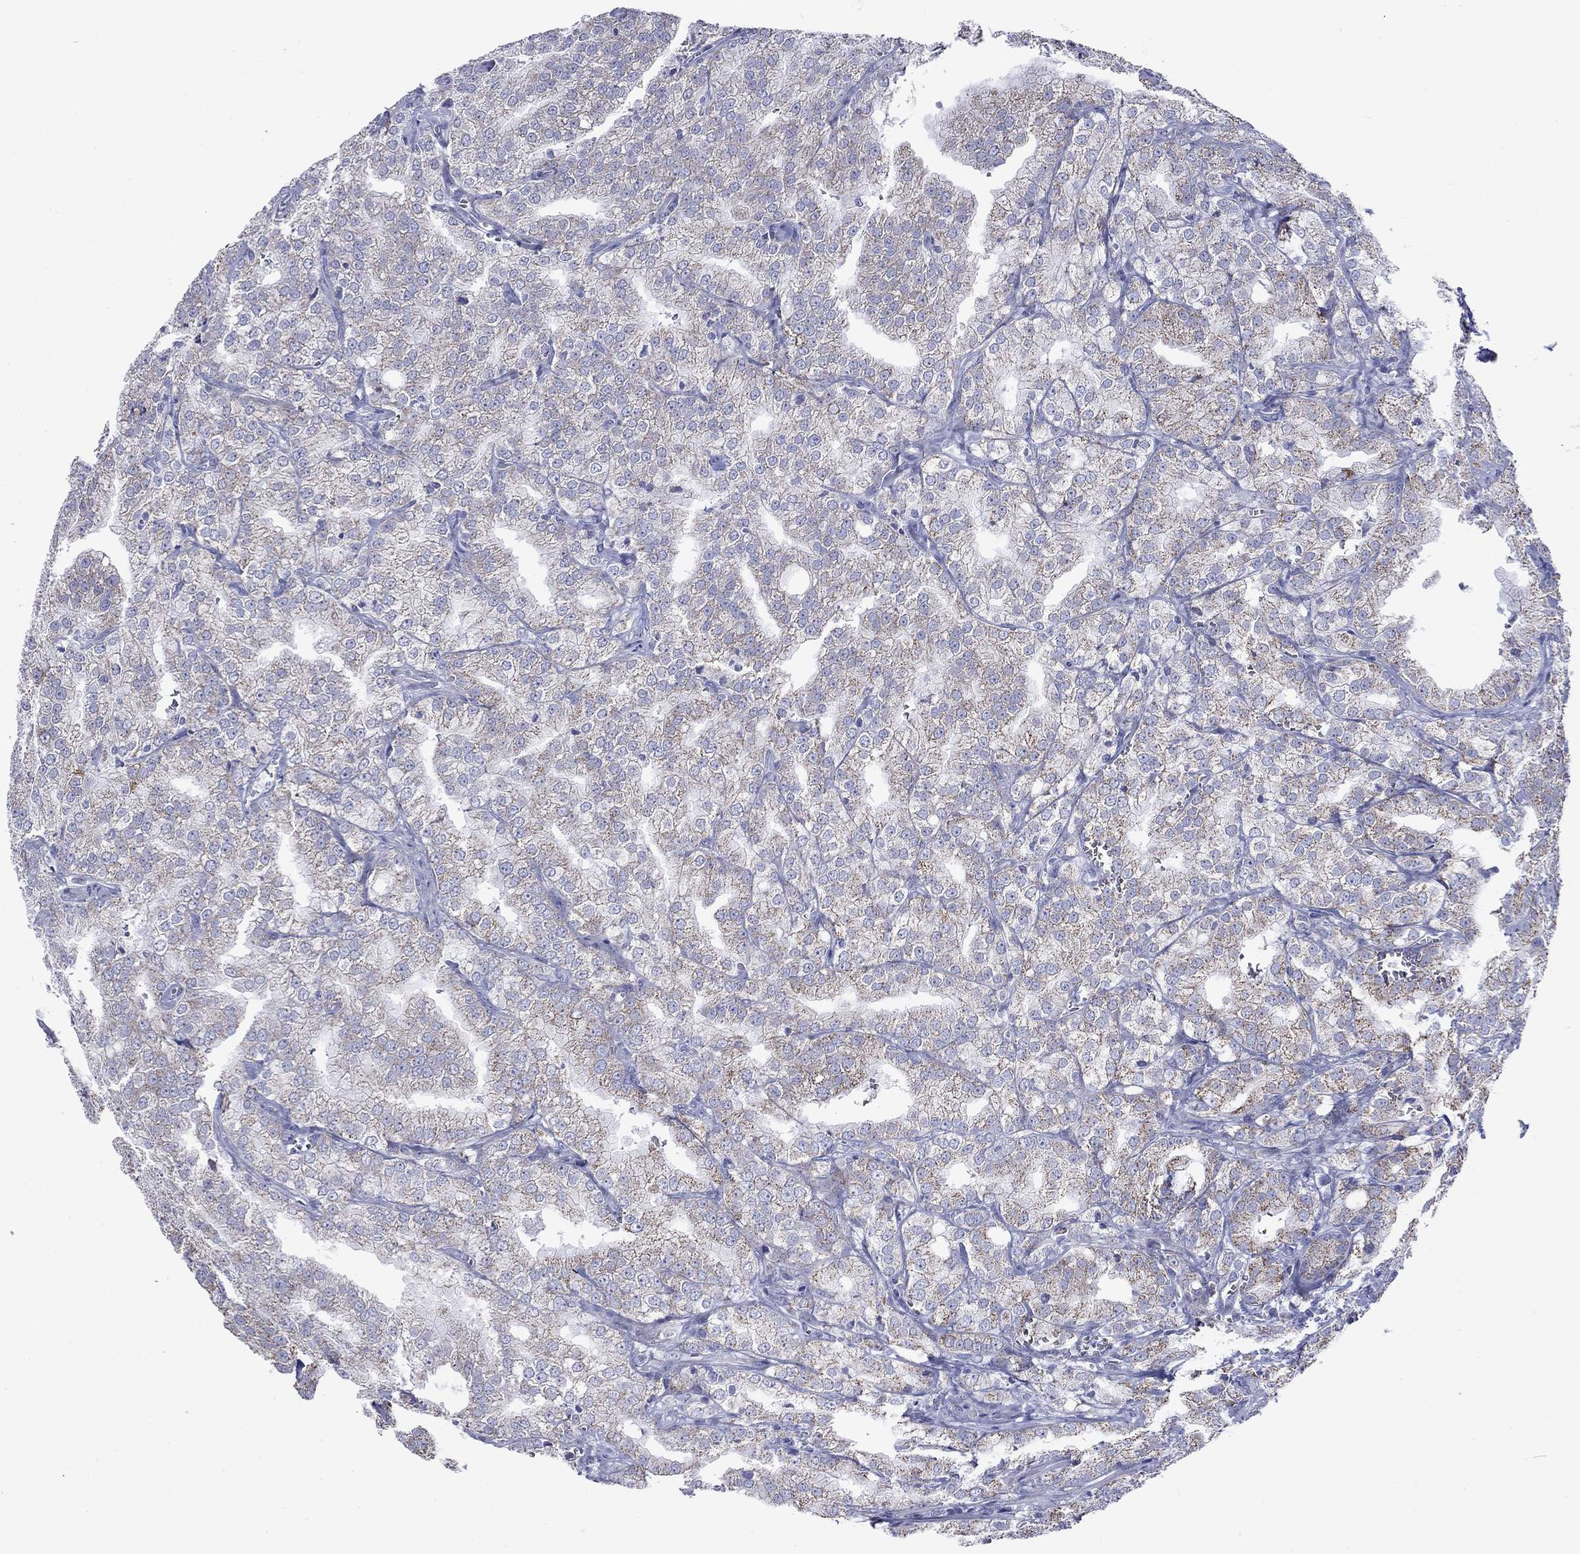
{"staining": {"intensity": "negative", "quantity": "none", "location": "none"}, "tissue": "prostate cancer", "cell_type": "Tumor cells", "image_type": "cancer", "snomed": [{"axis": "morphology", "description": "Adenocarcinoma, NOS"}, {"axis": "topography", "description": "Prostate"}], "caption": "The immunohistochemistry (IHC) photomicrograph has no significant expression in tumor cells of prostate adenocarcinoma tissue. (DAB (3,3'-diaminobenzidine) immunohistochemistry with hematoxylin counter stain).", "gene": "ACADSB", "patient": {"sex": "male", "age": 70}}